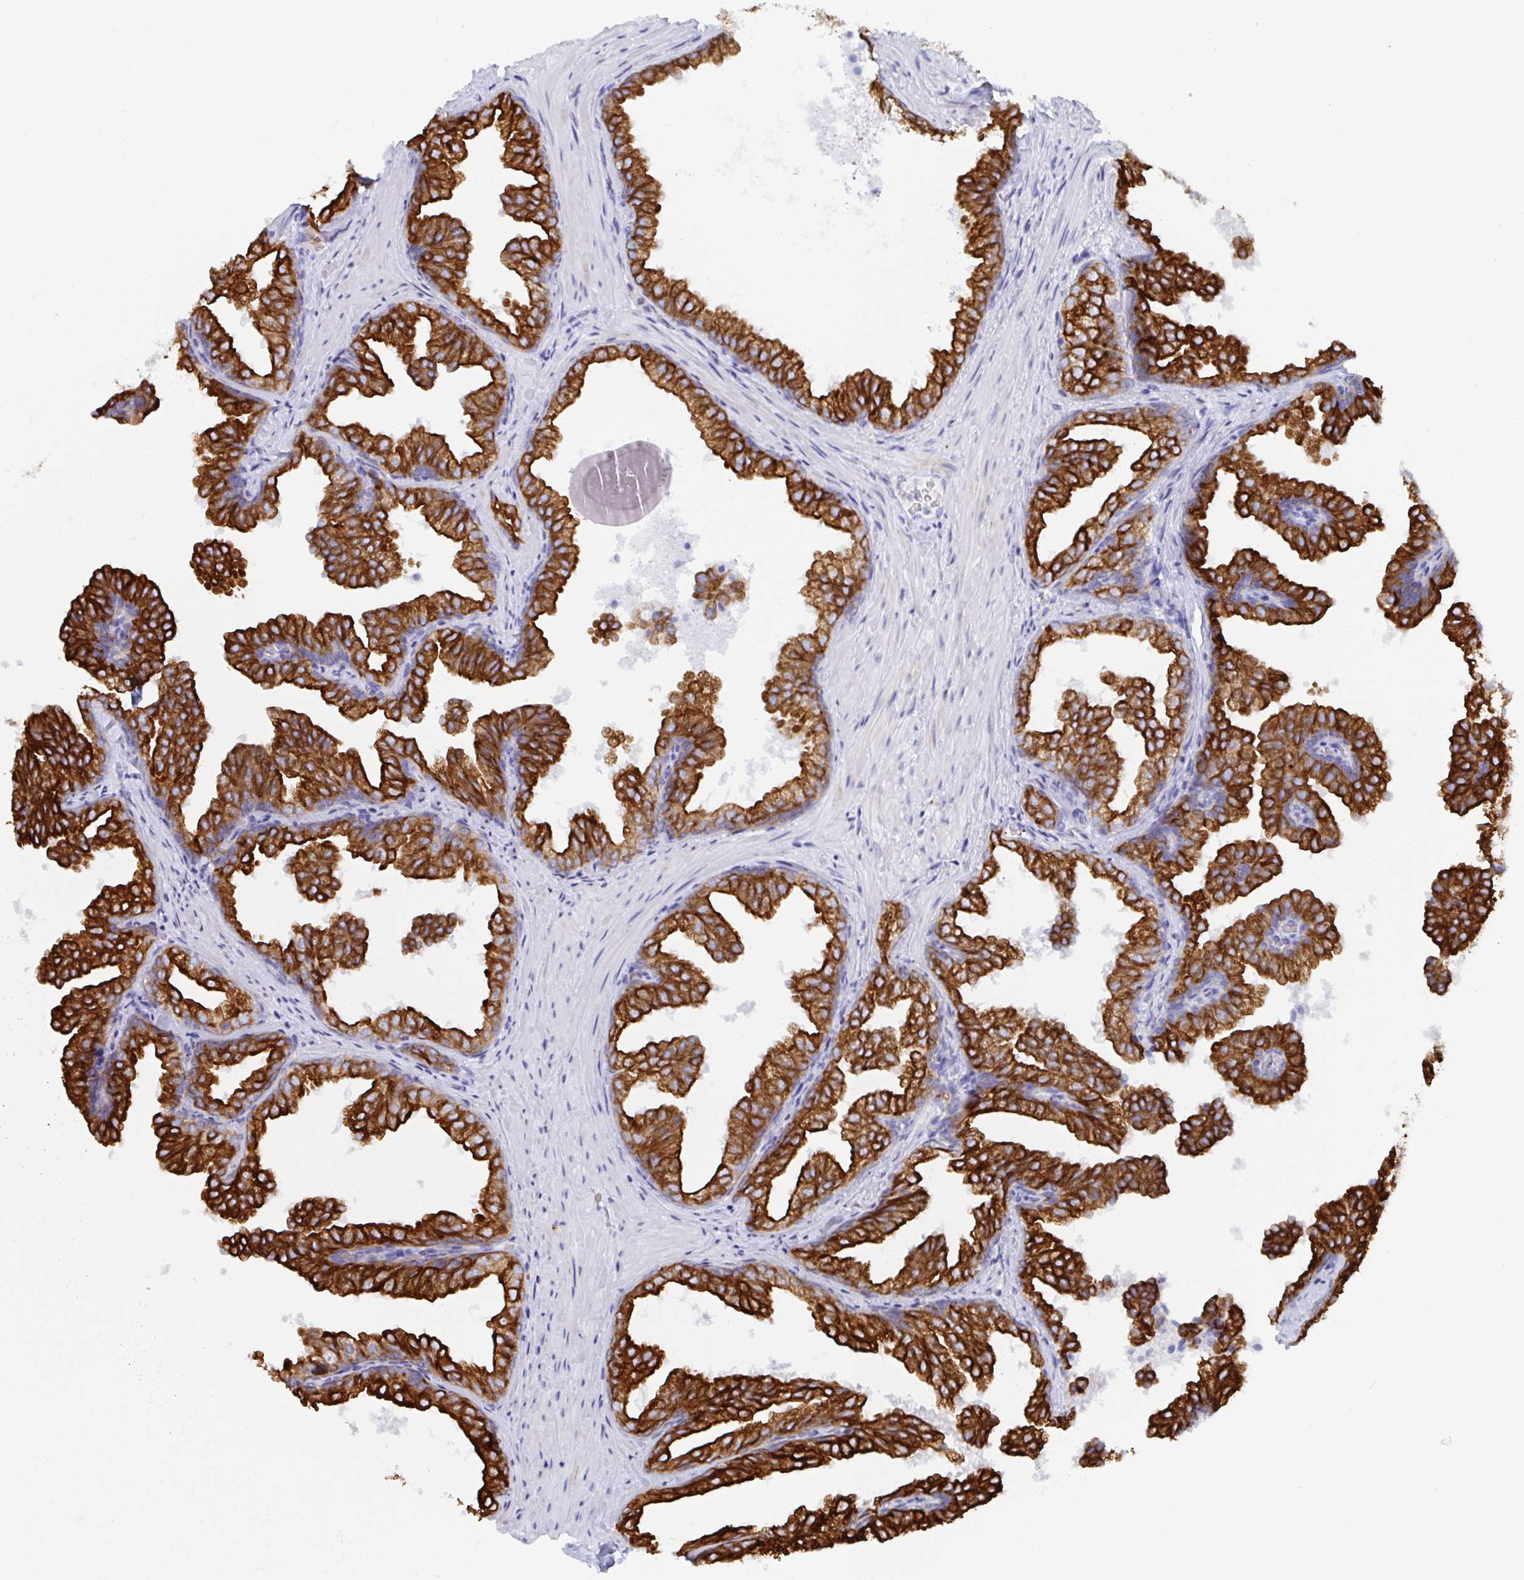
{"staining": {"intensity": "strong", "quantity": ">75%", "location": "cytoplasmic/membranous"}, "tissue": "prostate", "cell_type": "Glandular cells", "image_type": "normal", "snomed": [{"axis": "morphology", "description": "Normal tissue, NOS"}, {"axis": "topography", "description": "Prostate"}], "caption": "This photomicrograph shows IHC staining of unremarkable human prostate, with high strong cytoplasmic/membranous staining in approximately >75% of glandular cells.", "gene": "CLDN8", "patient": {"sex": "male", "age": 37}}